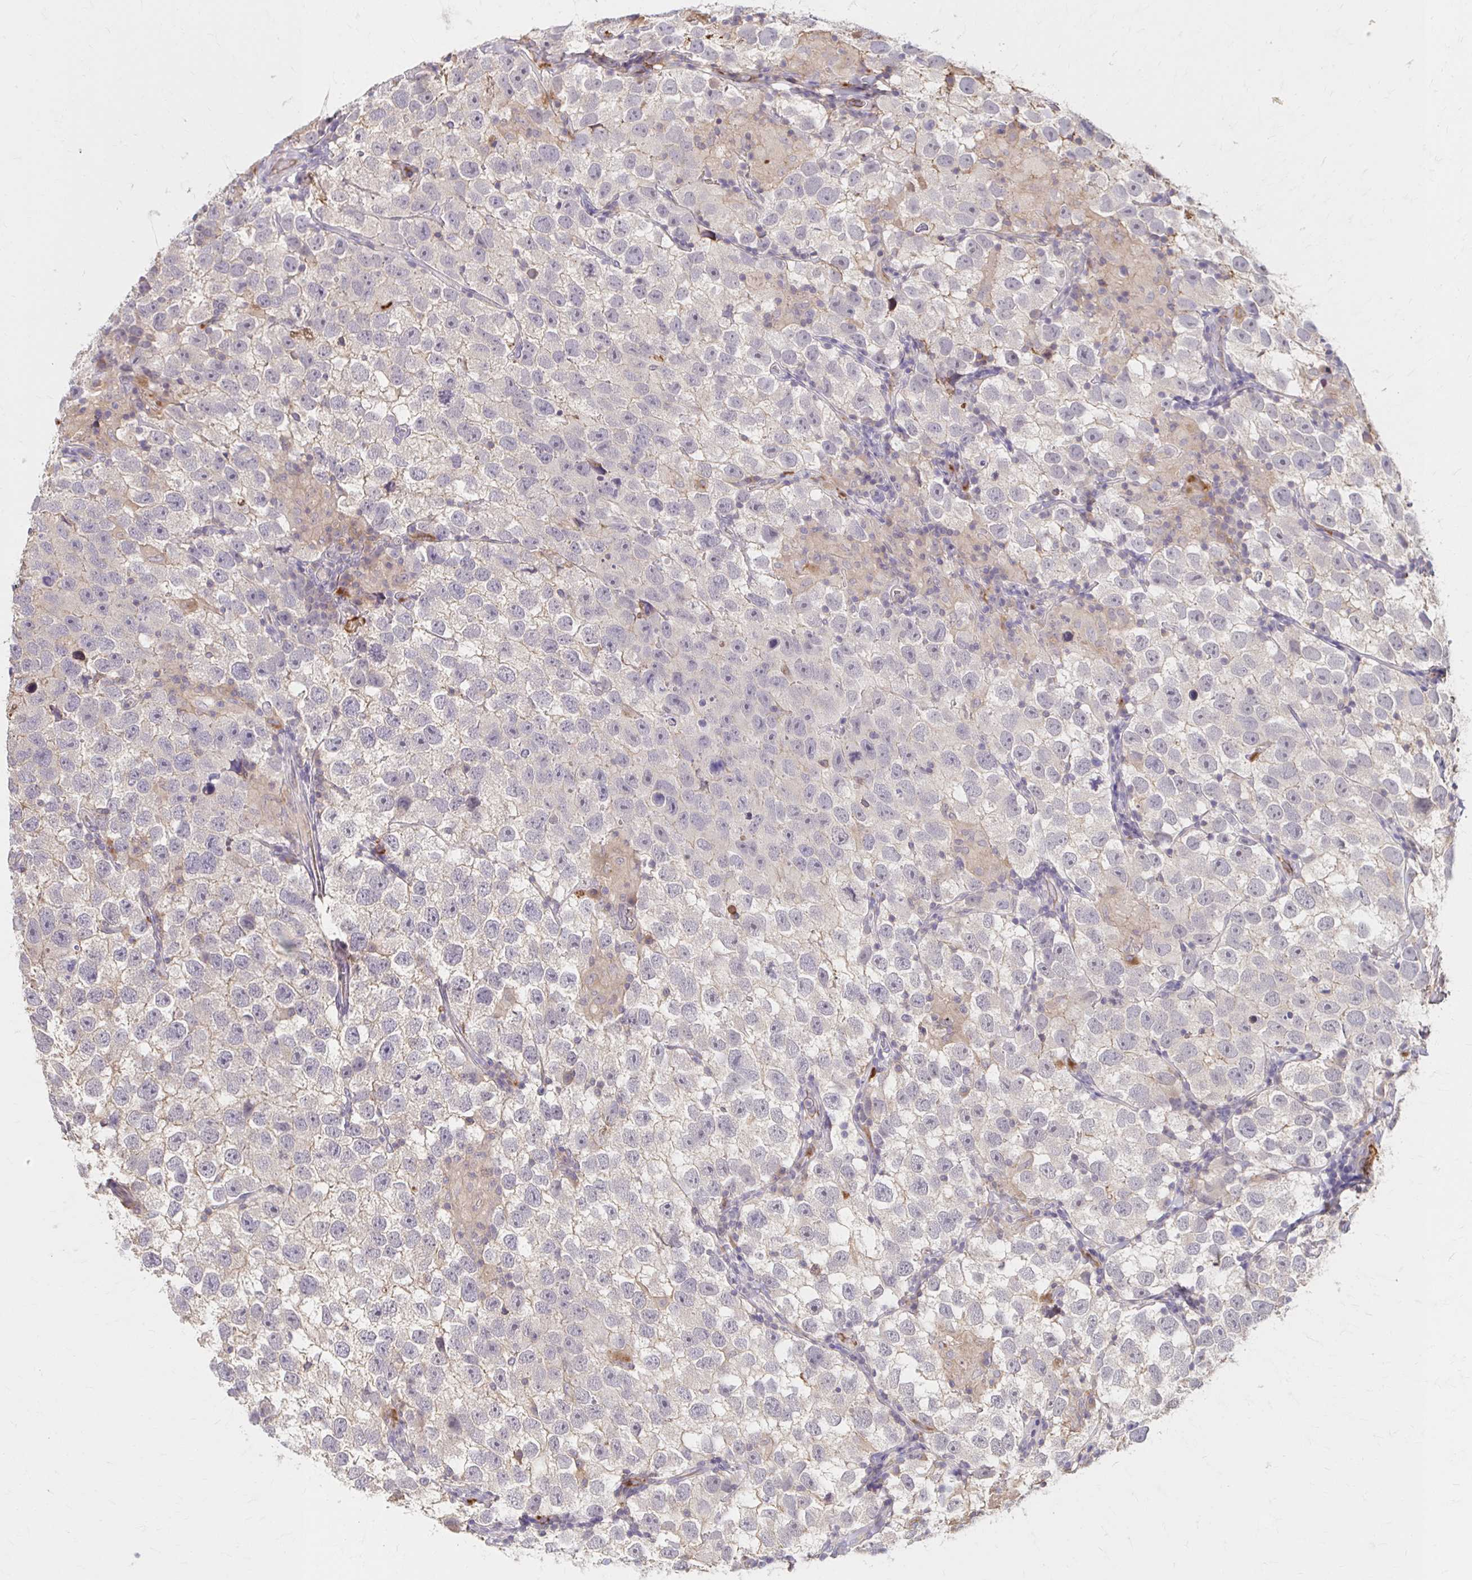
{"staining": {"intensity": "negative", "quantity": "none", "location": "none"}, "tissue": "testis cancer", "cell_type": "Tumor cells", "image_type": "cancer", "snomed": [{"axis": "morphology", "description": "Seminoma, NOS"}, {"axis": "topography", "description": "Testis"}], "caption": "This is an immunohistochemistry (IHC) histopathology image of human seminoma (testis). There is no positivity in tumor cells.", "gene": "HMGCS2", "patient": {"sex": "male", "age": 26}}